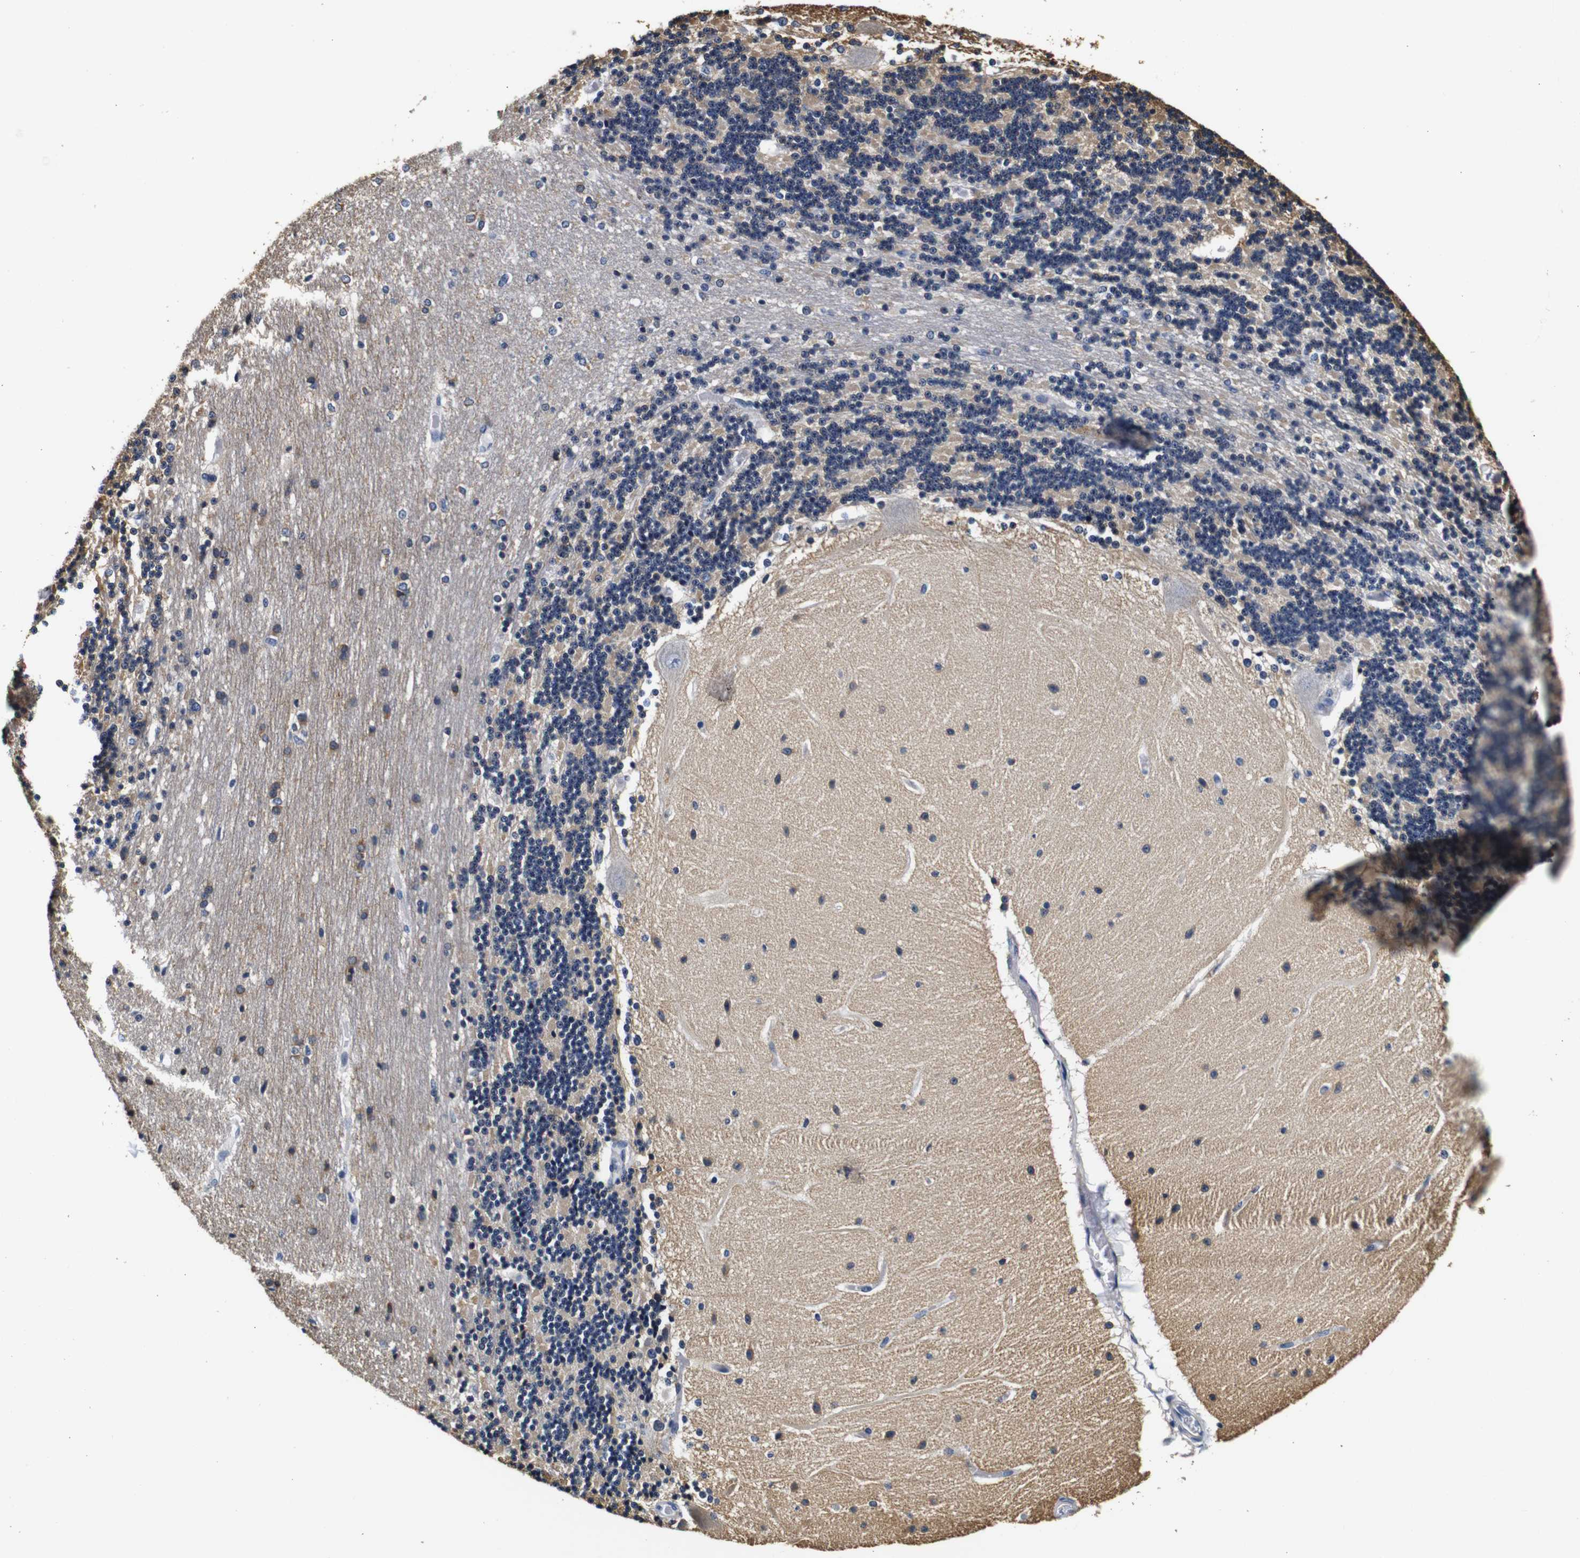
{"staining": {"intensity": "negative", "quantity": "none", "location": "none"}, "tissue": "cerebellum", "cell_type": "Cells in granular layer", "image_type": "normal", "snomed": [{"axis": "morphology", "description": "Normal tissue, NOS"}, {"axis": "topography", "description": "Cerebellum"}], "caption": "The histopathology image shows no significant expression in cells in granular layer of cerebellum.", "gene": "GP1BA", "patient": {"sex": "female", "age": 54}}